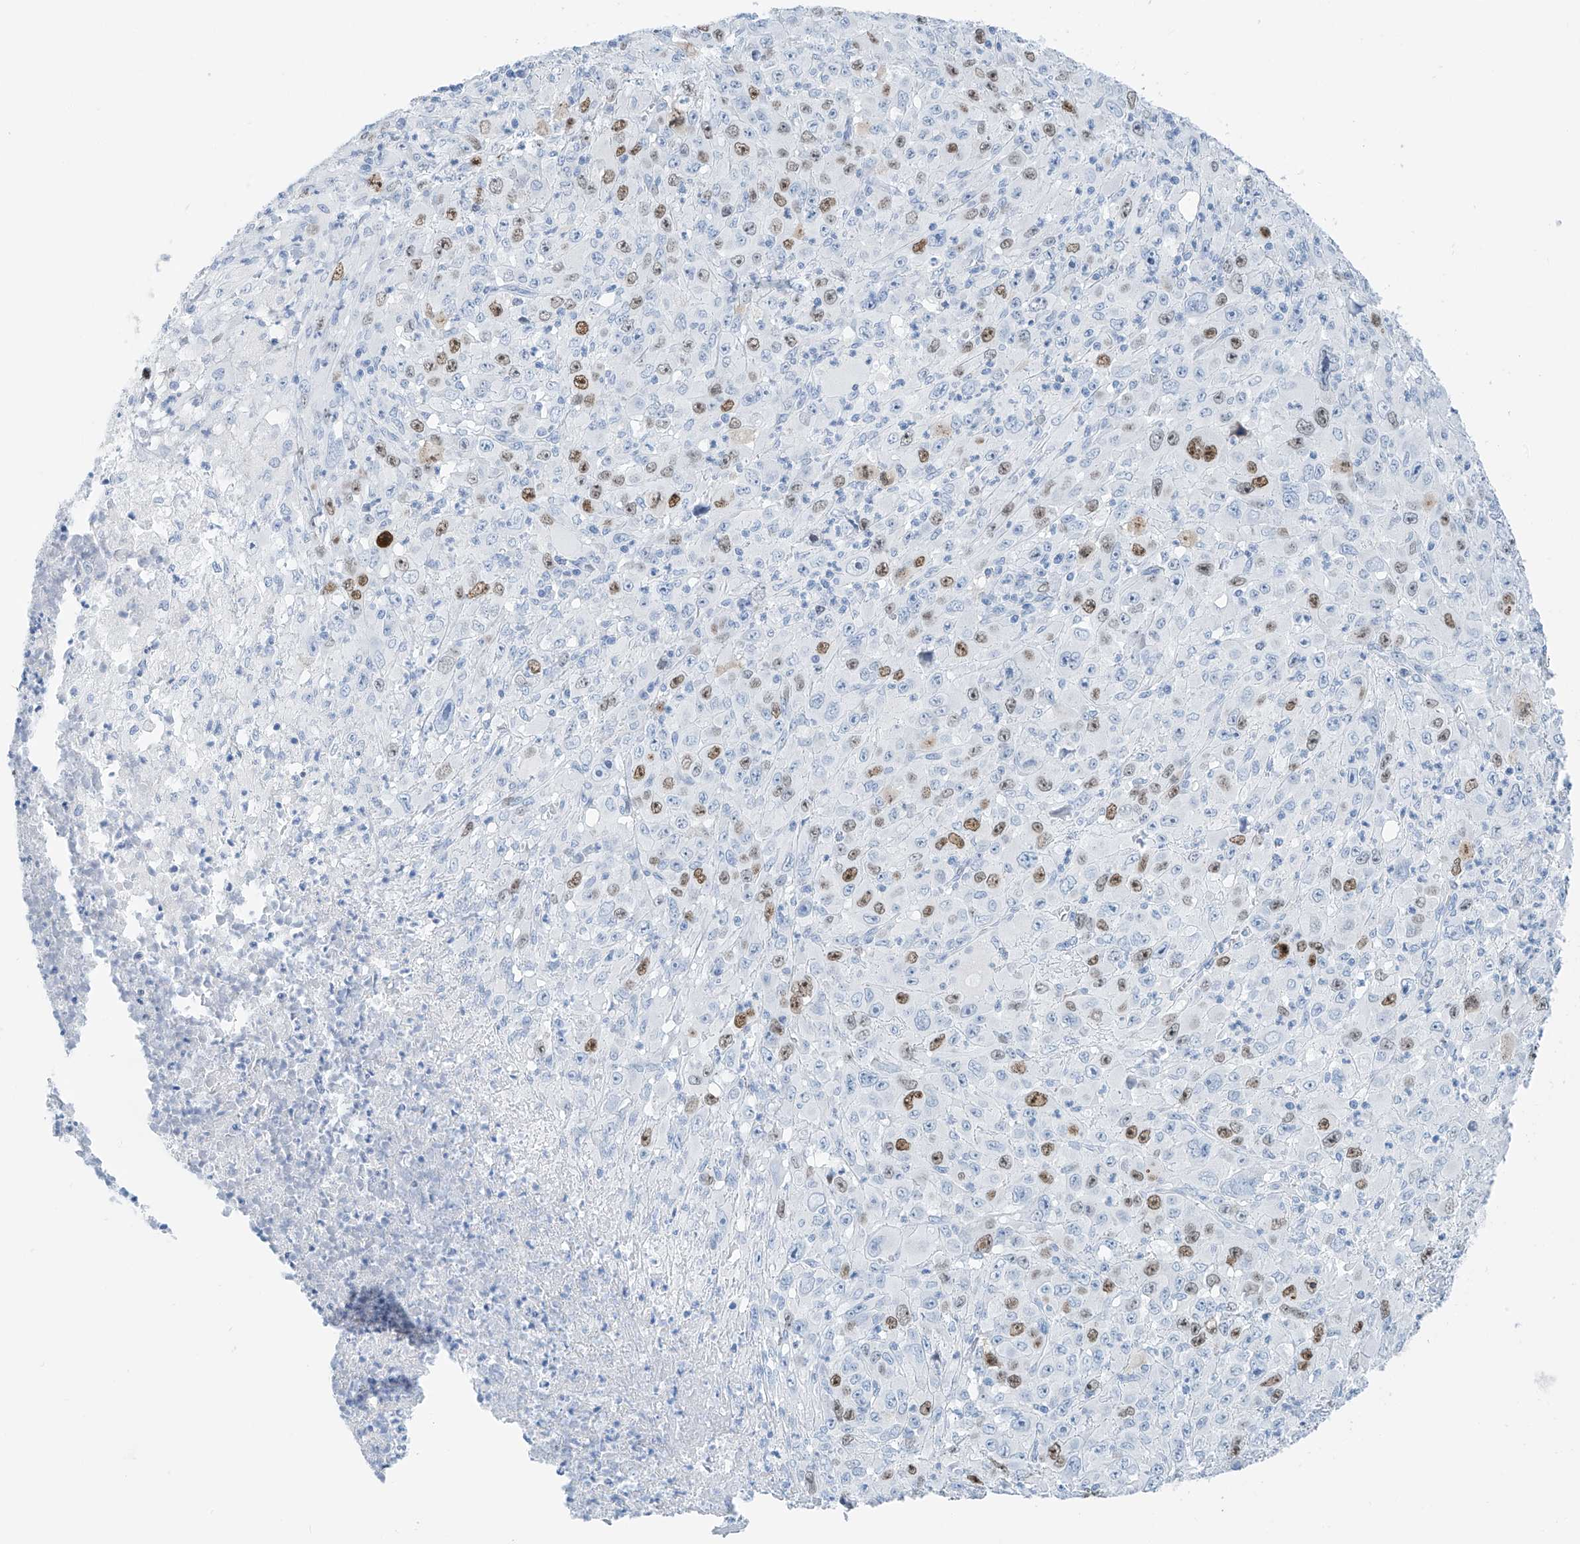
{"staining": {"intensity": "moderate", "quantity": "<25%", "location": "nuclear"}, "tissue": "melanoma", "cell_type": "Tumor cells", "image_type": "cancer", "snomed": [{"axis": "morphology", "description": "Malignant melanoma, Metastatic site"}, {"axis": "topography", "description": "Skin"}], "caption": "A low amount of moderate nuclear expression is seen in about <25% of tumor cells in malignant melanoma (metastatic site) tissue. (Stains: DAB (3,3'-diaminobenzidine) in brown, nuclei in blue, Microscopy: brightfield microscopy at high magnification).", "gene": "SGO2", "patient": {"sex": "female", "age": 56}}